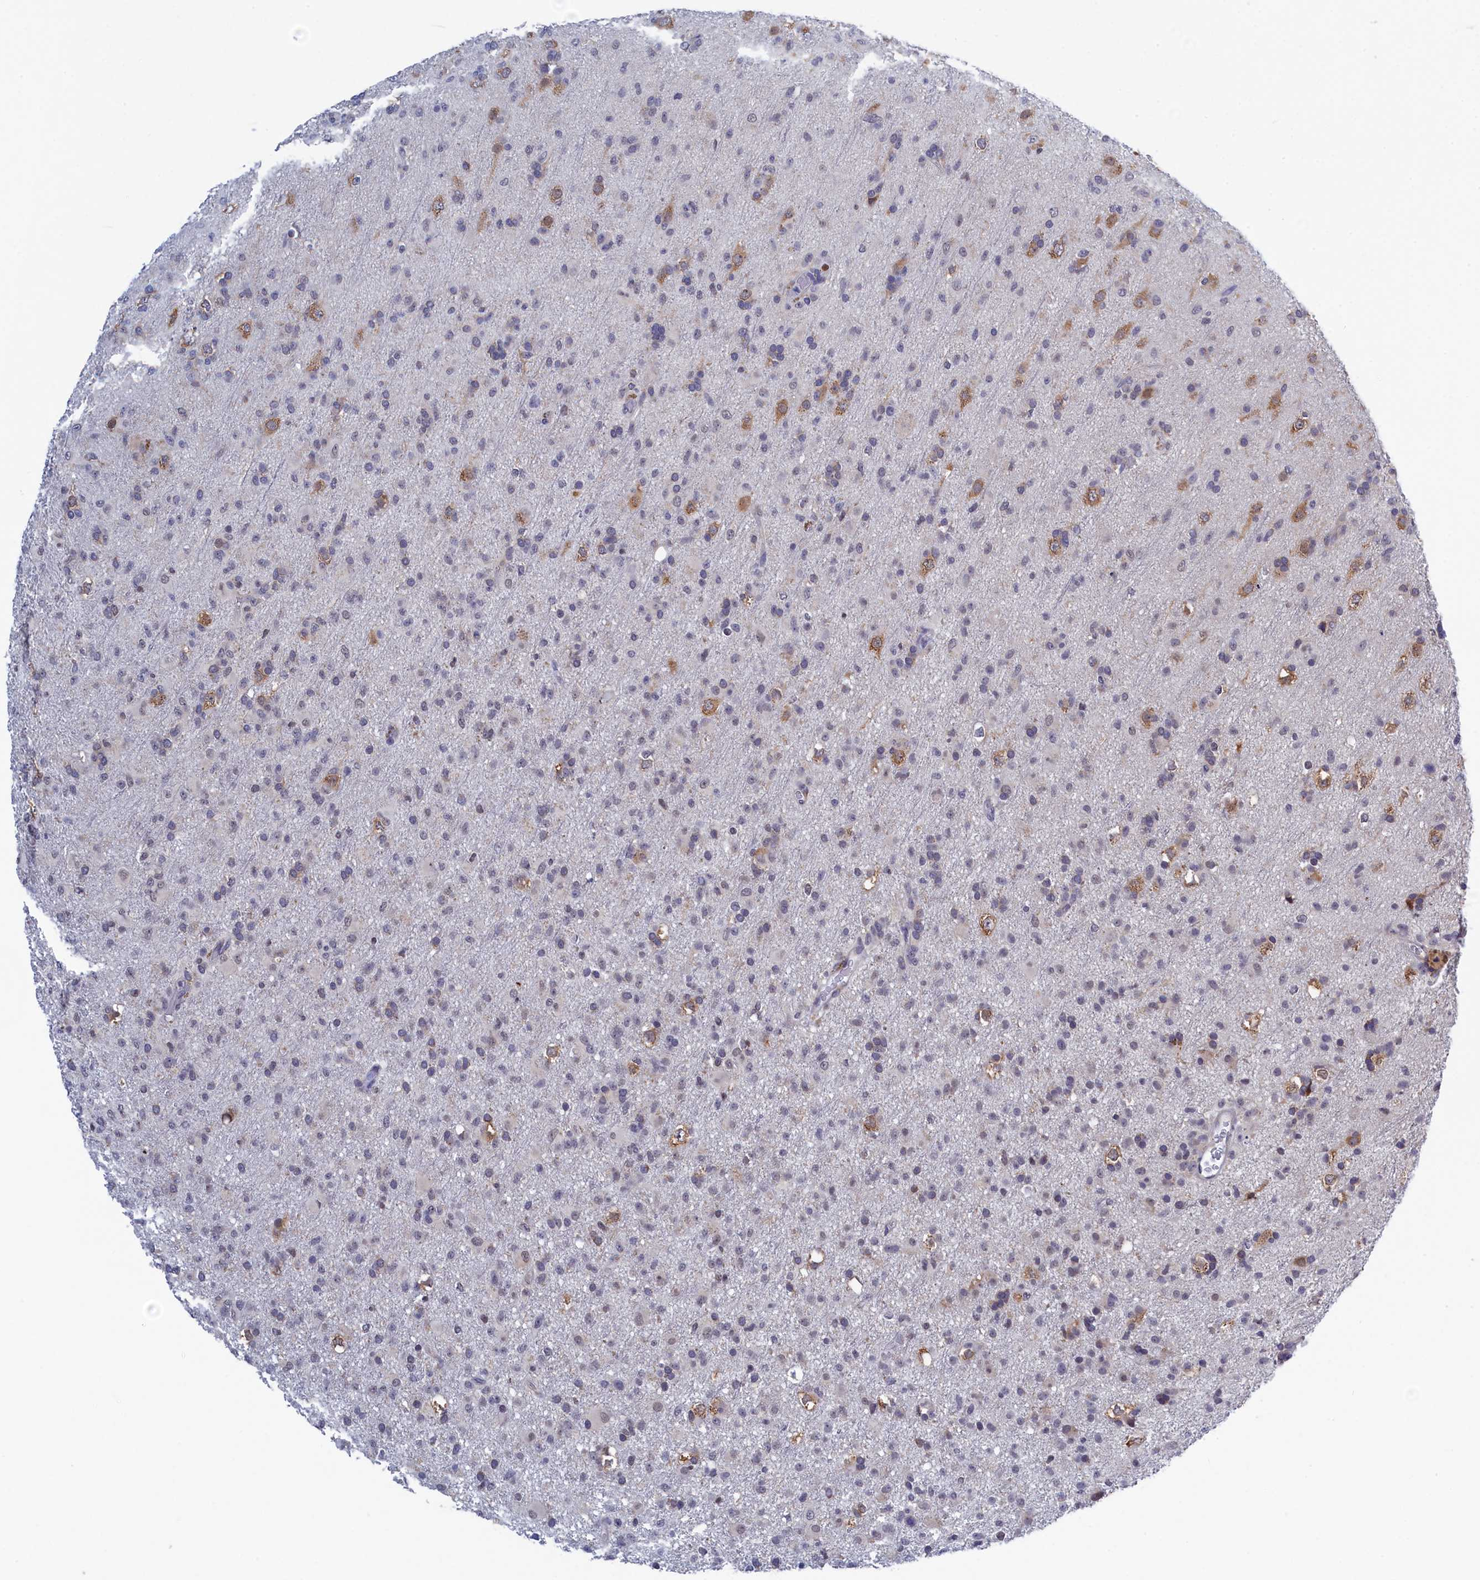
{"staining": {"intensity": "negative", "quantity": "none", "location": "none"}, "tissue": "glioma", "cell_type": "Tumor cells", "image_type": "cancer", "snomed": [{"axis": "morphology", "description": "Glioma, malignant, Low grade"}, {"axis": "topography", "description": "Brain"}], "caption": "High power microscopy micrograph of an IHC micrograph of glioma, revealing no significant staining in tumor cells. (Brightfield microscopy of DAB (3,3'-diaminobenzidine) immunohistochemistry at high magnification).", "gene": "PGP", "patient": {"sex": "male", "age": 65}}